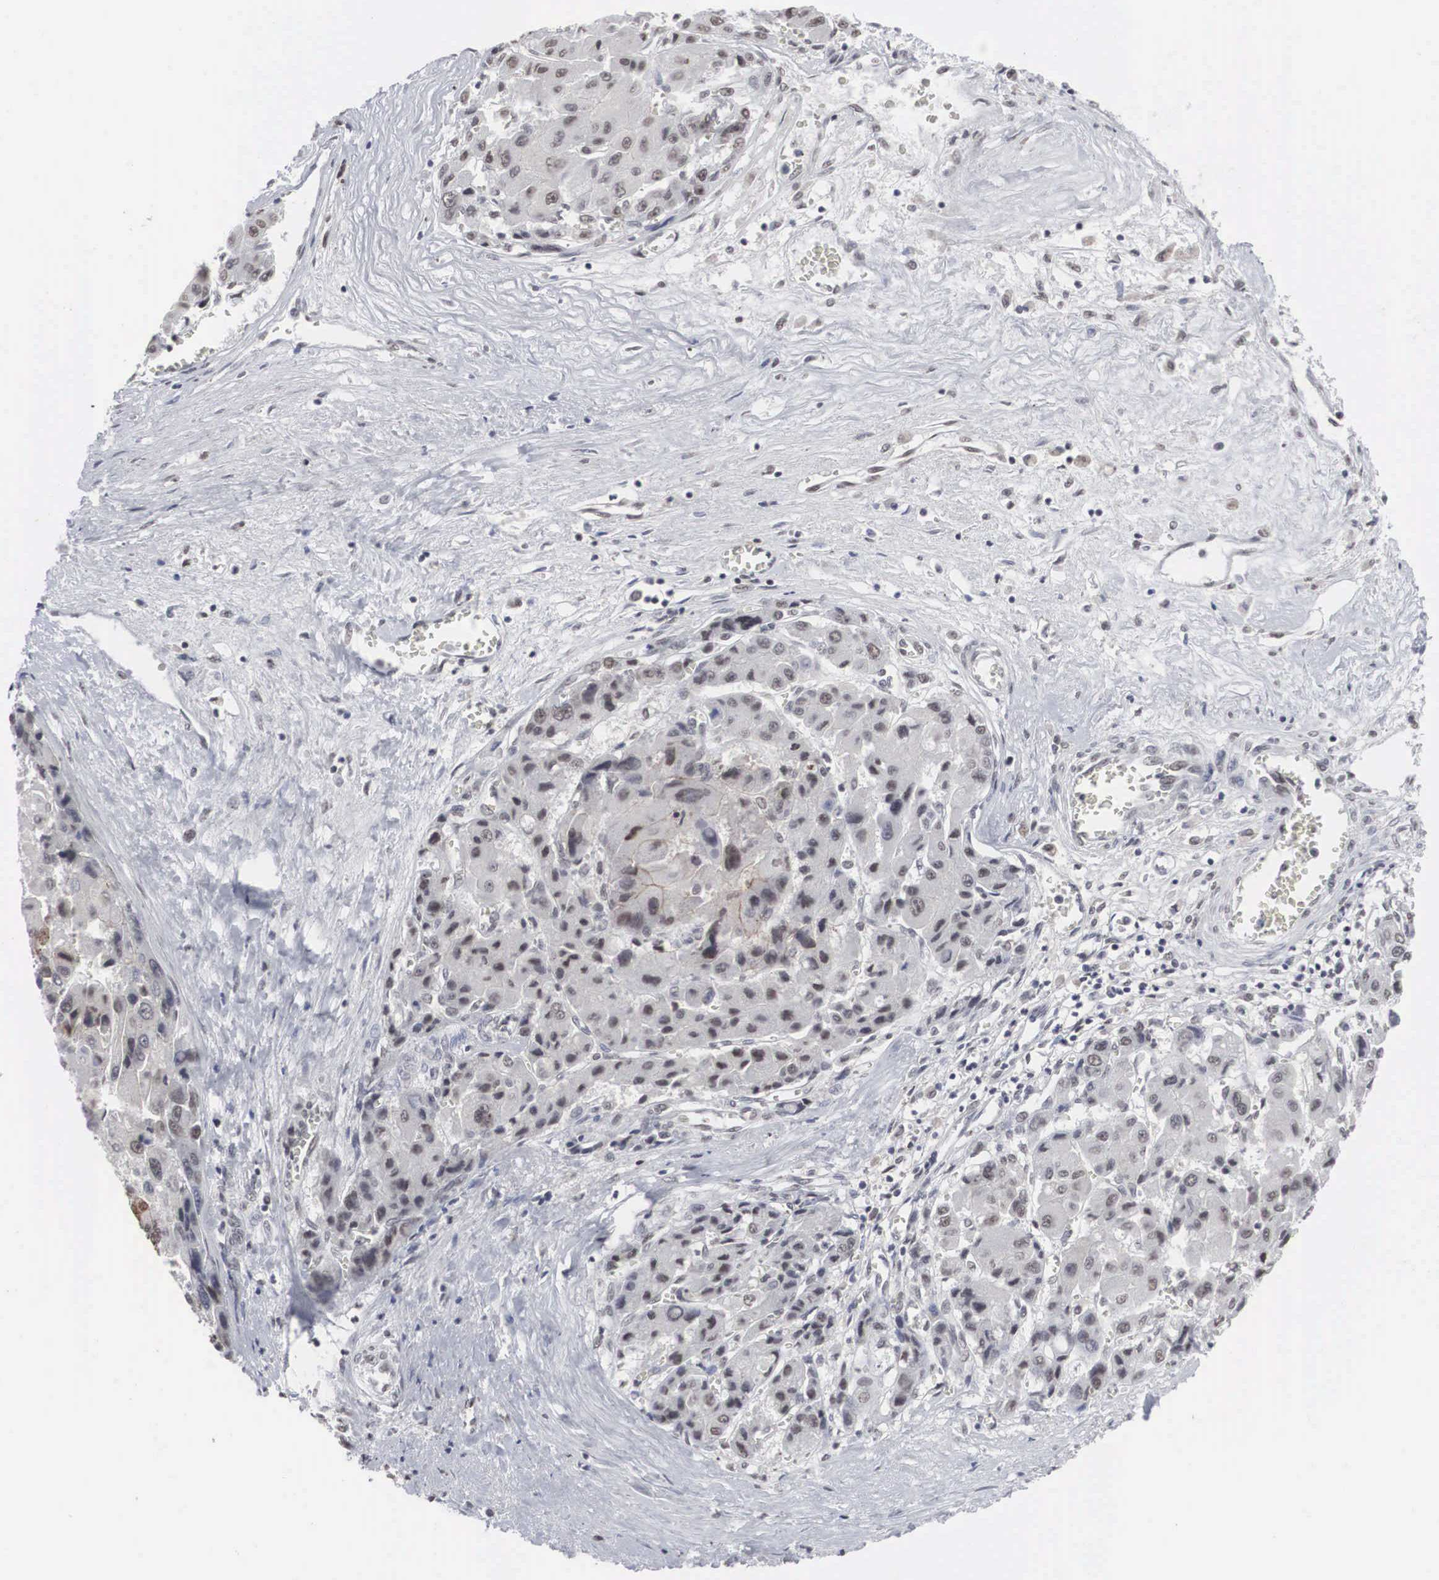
{"staining": {"intensity": "weak", "quantity": "<25%", "location": "cytoplasmic/membranous,nuclear"}, "tissue": "liver cancer", "cell_type": "Tumor cells", "image_type": "cancer", "snomed": [{"axis": "morphology", "description": "Carcinoma, Hepatocellular, NOS"}, {"axis": "topography", "description": "Liver"}], "caption": "Immunohistochemistry (IHC) micrograph of human liver cancer (hepatocellular carcinoma) stained for a protein (brown), which reveals no positivity in tumor cells. The staining is performed using DAB brown chromogen with nuclei counter-stained in using hematoxylin.", "gene": "AUTS2", "patient": {"sex": "male", "age": 64}}